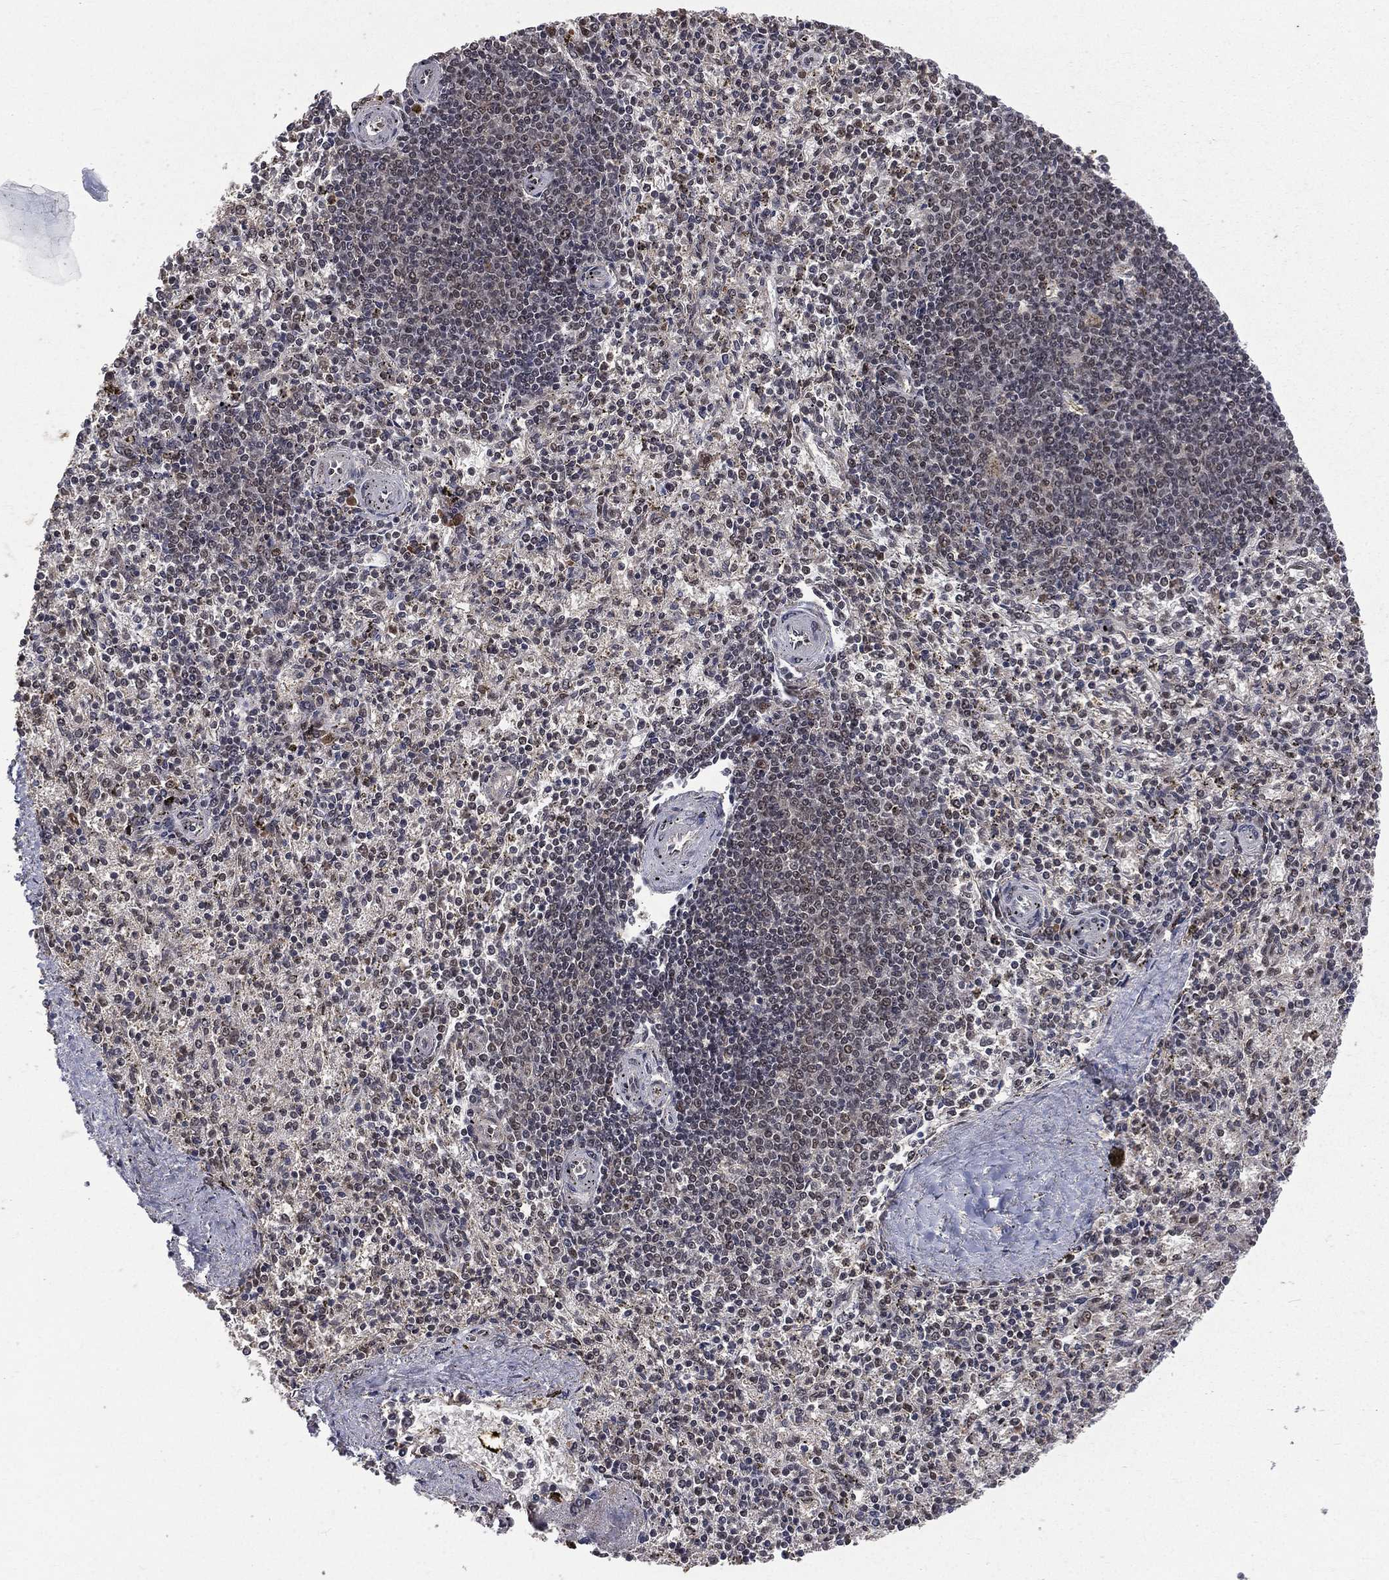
{"staining": {"intensity": "moderate", "quantity": "<25%", "location": "cytoplasmic/membranous,nuclear"}, "tissue": "spleen", "cell_type": "Cells in red pulp", "image_type": "normal", "snomed": [{"axis": "morphology", "description": "Normal tissue, NOS"}, {"axis": "topography", "description": "Spleen"}], "caption": "Immunohistochemical staining of unremarkable spleen reveals moderate cytoplasmic/membranous,nuclear protein positivity in approximately <25% of cells in red pulp.", "gene": "JMJD6", "patient": {"sex": "female", "age": 37}}